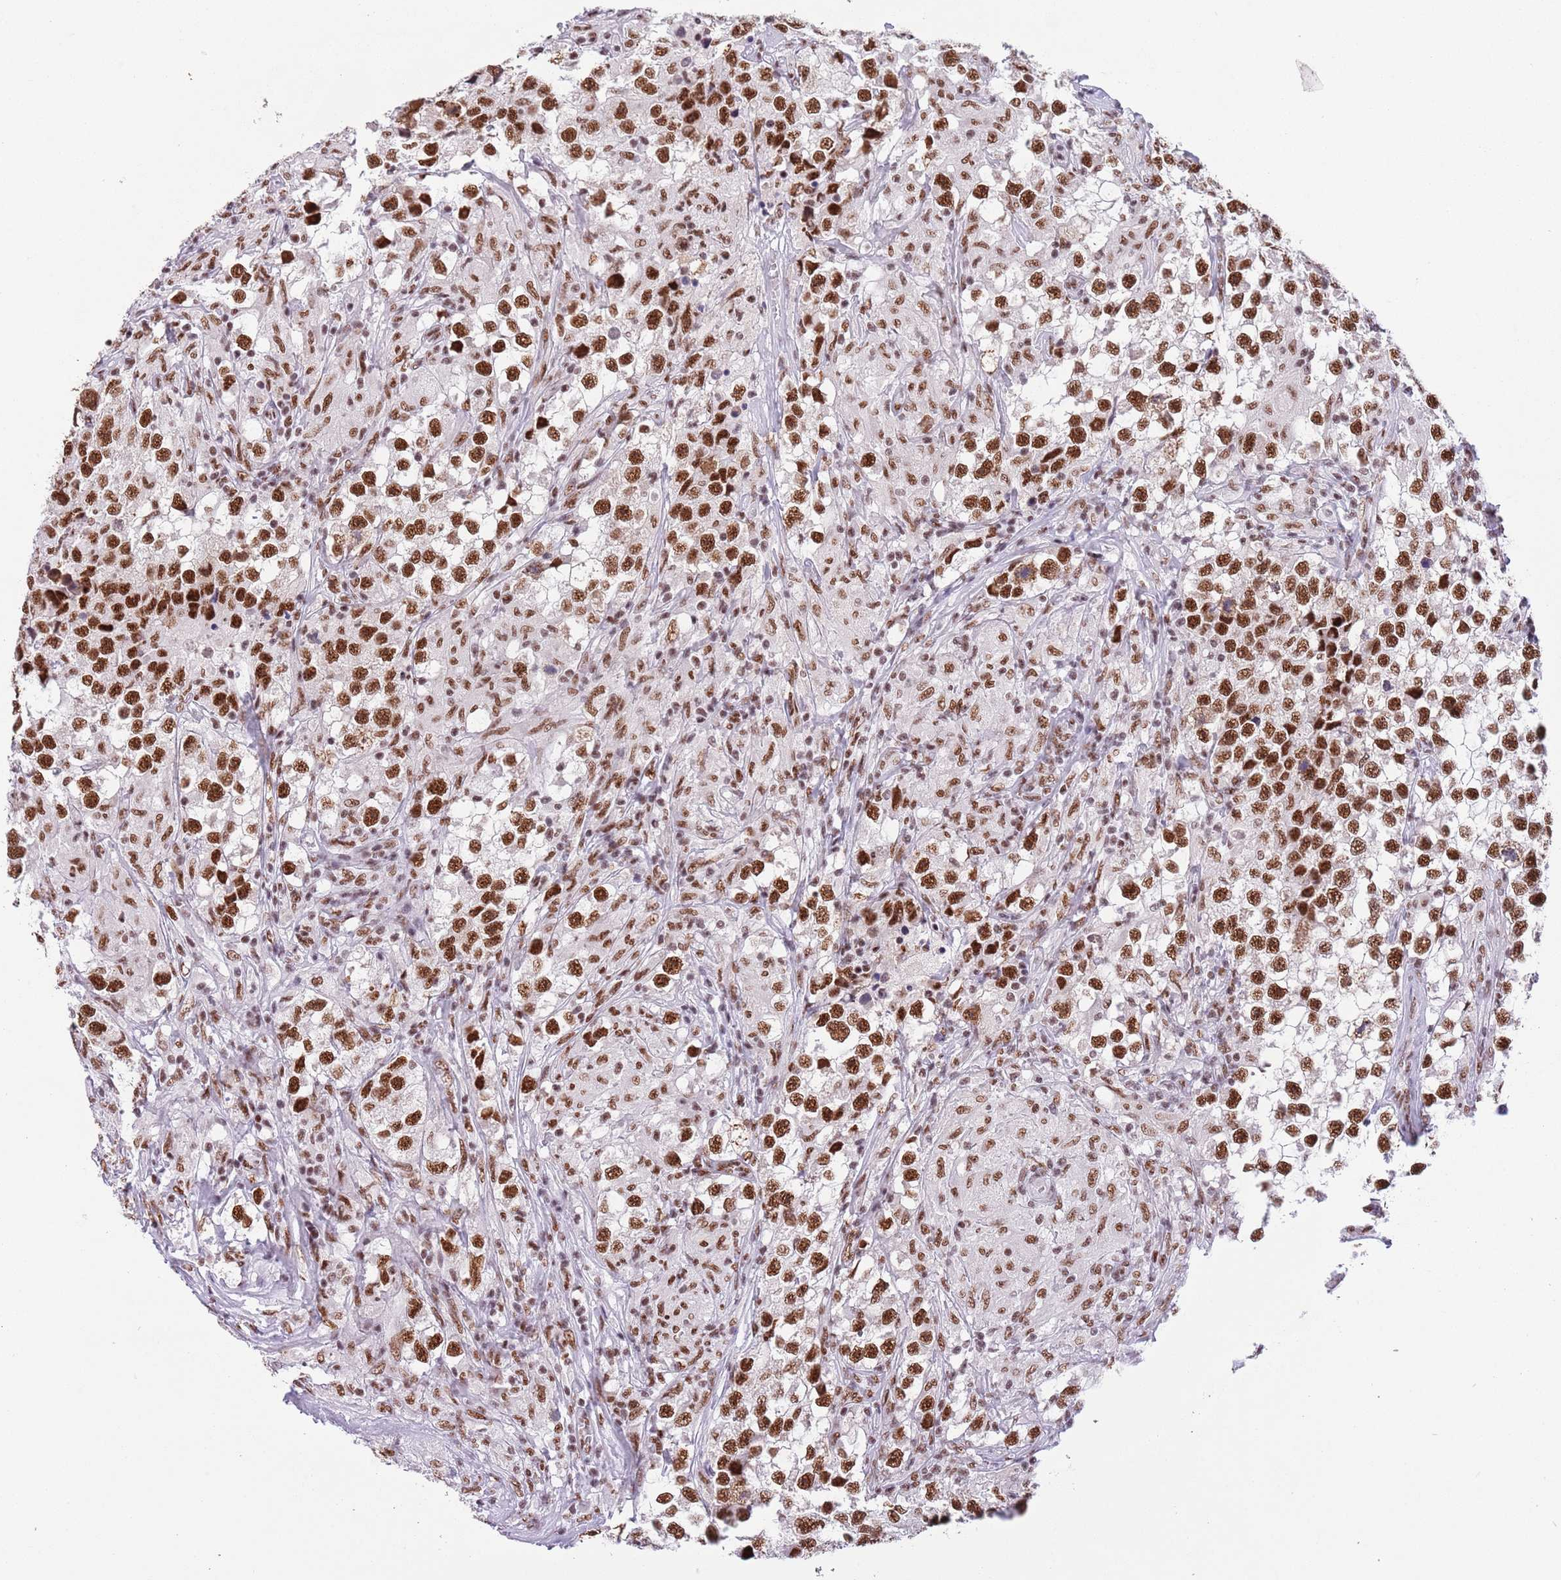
{"staining": {"intensity": "strong", "quantity": ">75%", "location": "nuclear"}, "tissue": "testis cancer", "cell_type": "Tumor cells", "image_type": "cancer", "snomed": [{"axis": "morphology", "description": "Seminoma, NOS"}, {"axis": "topography", "description": "Testis"}], "caption": "Protein staining displays strong nuclear staining in about >75% of tumor cells in testis cancer. (IHC, brightfield microscopy, high magnification).", "gene": "SF3A2", "patient": {"sex": "male", "age": 46}}